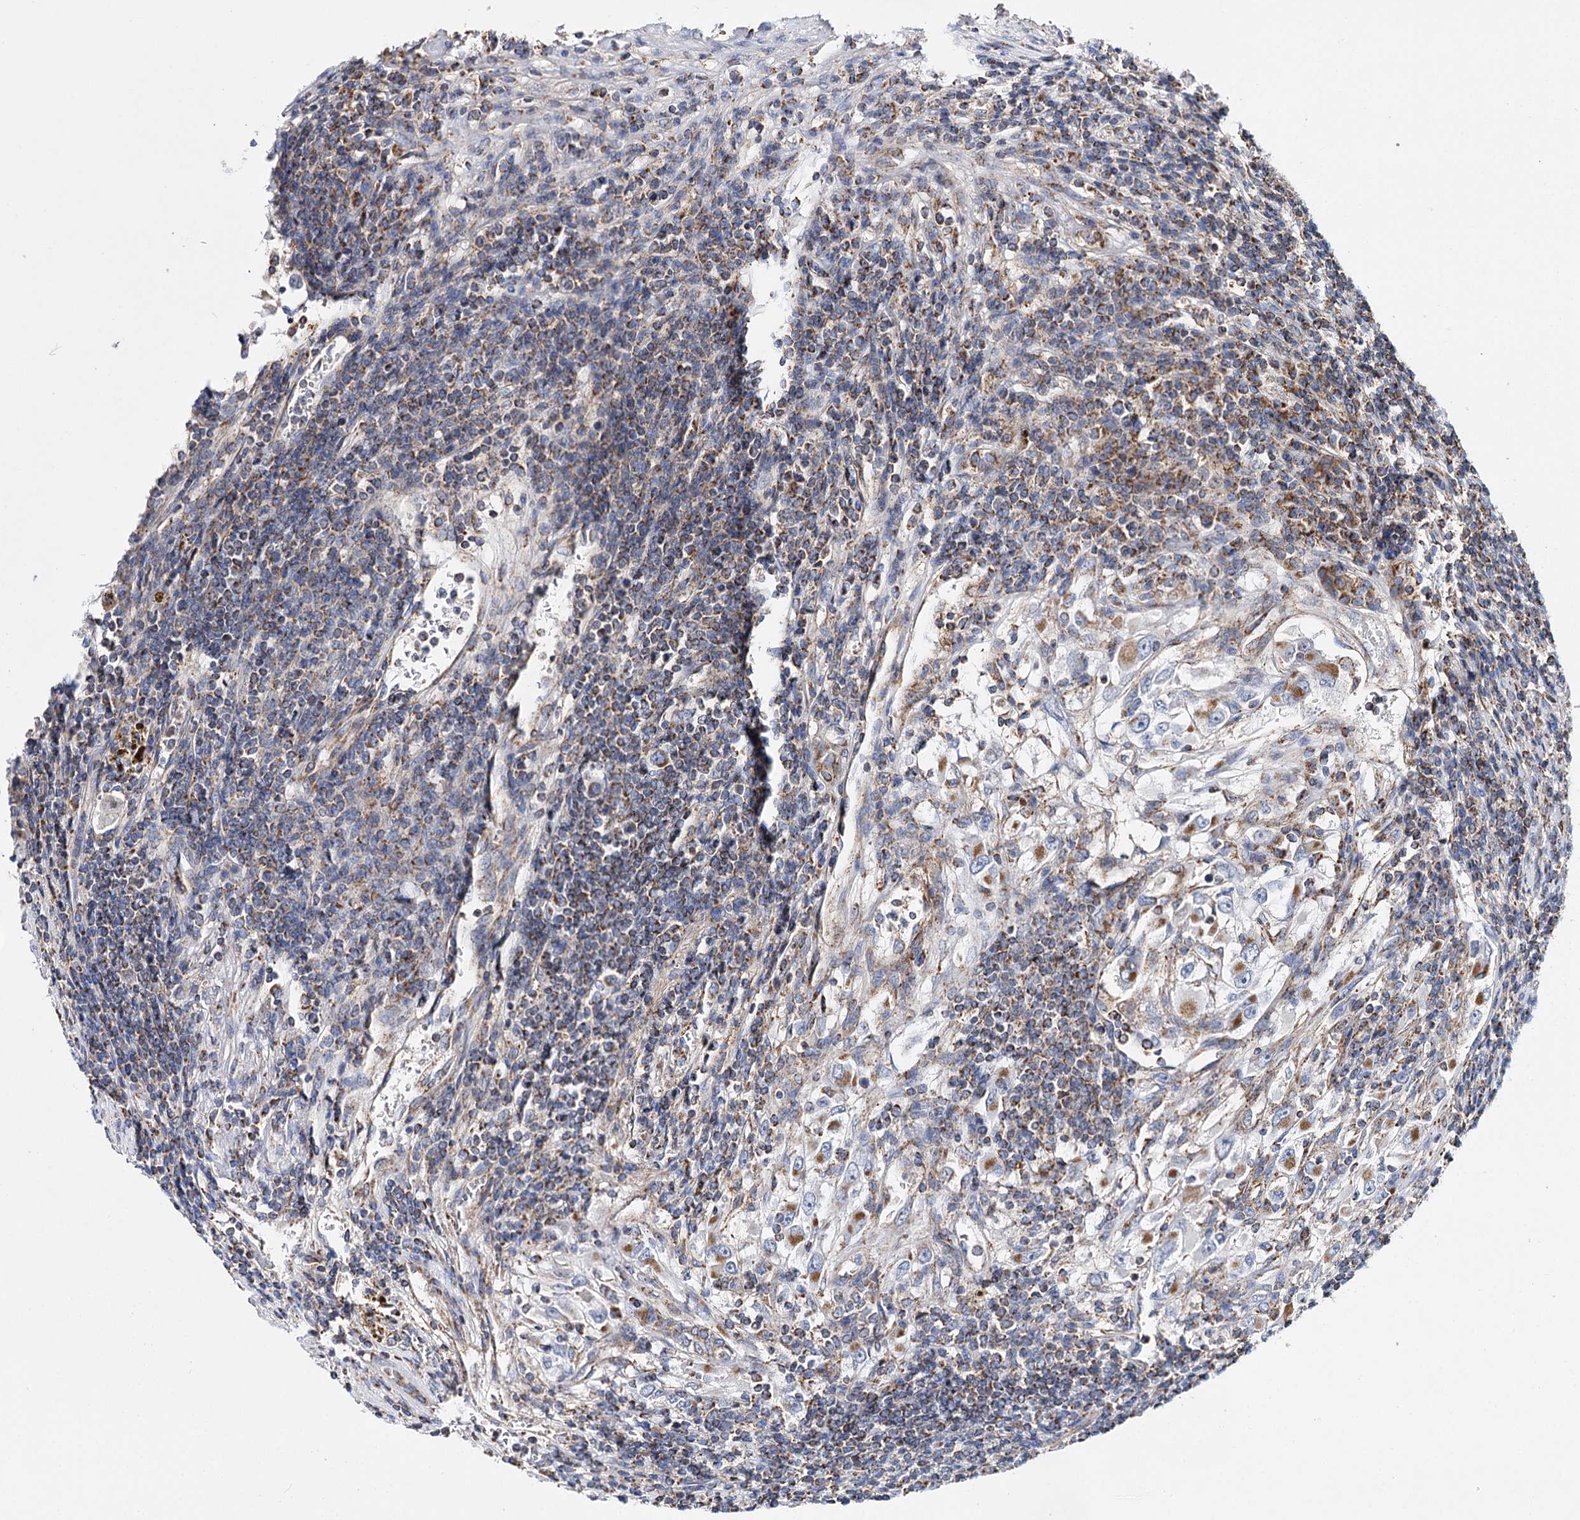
{"staining": {"intensity": "weak", "quantity": ">75%", "location": "cytoplasmic/membranous"}, "tissue": "renal cancer", "cell_type": "Tumor cells", "image_type": "cancer", "snomed": [{"axis": "morphology", "description": "Adenocarcinoma, NOS"}, {"axis": "topography", "description": "Kidney"}], "caption": "There is low levels of weak cytoplasmic/membranous expression in tumor cells of renal adenocarcinoma, as demonstrated by immunohistochemical staining (brown color).", "gene": "CFAP46", "patient": {"sex": "female", "age": 52}}